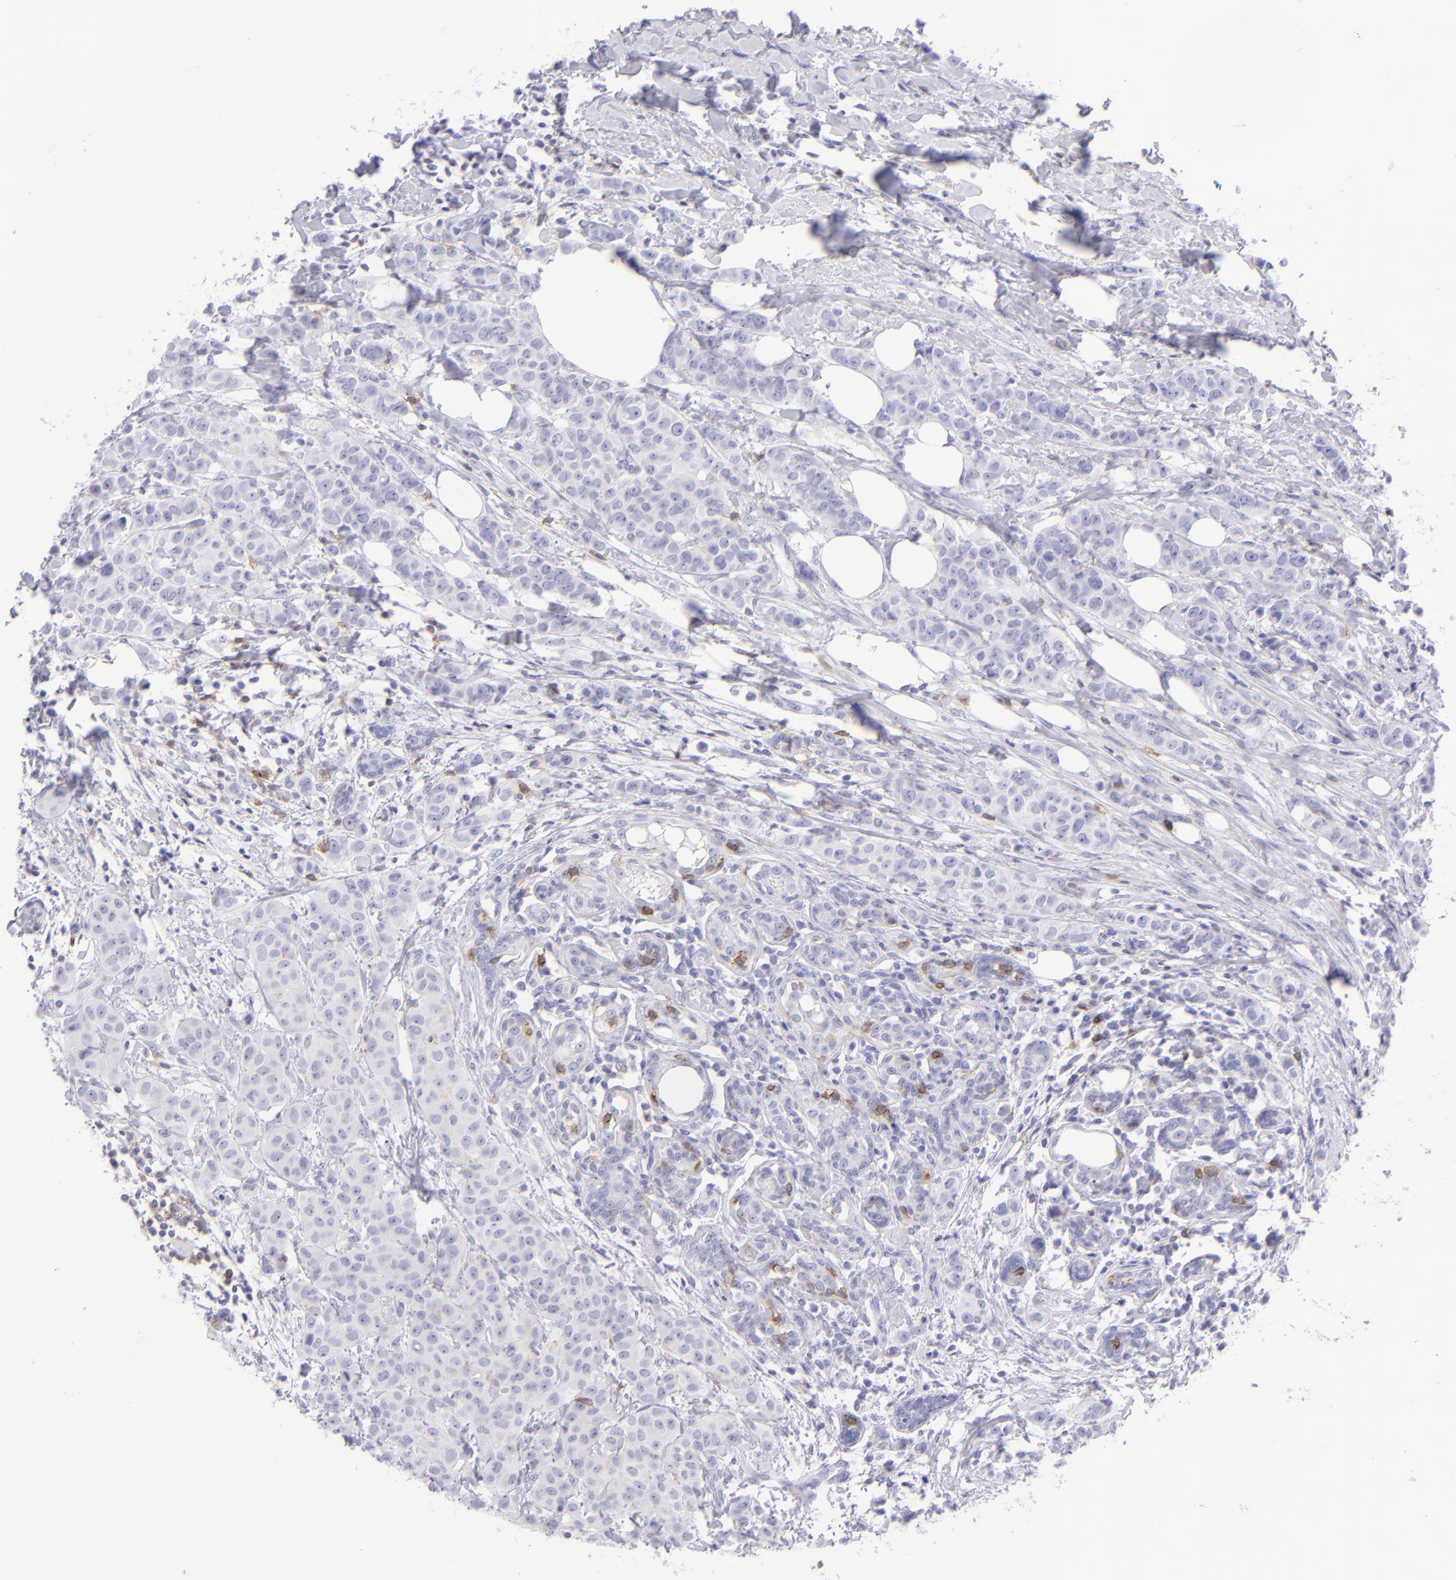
{"staining": {"intensity": "negative", "quantity": "none", "location": "none"}, "tissue": "breast cancer", "cell_type": "Tumor cells", "image_type": "cancer", "snomed": [{"axis": "morphology", "description": "Duct carcinoma"}, {"axis": "topography", "description": "Breast"}], "caption": "The image reveals no significant positivity in tumor cells of intraductal carcinoma (breast). (DAB (3,3'-diaminobenzidine) immunohistochemistry (IHC) visualized using brightfield microscopy, high magnification).", "gene": "CD69", "patient": {"sex": "female", "age": 40}}